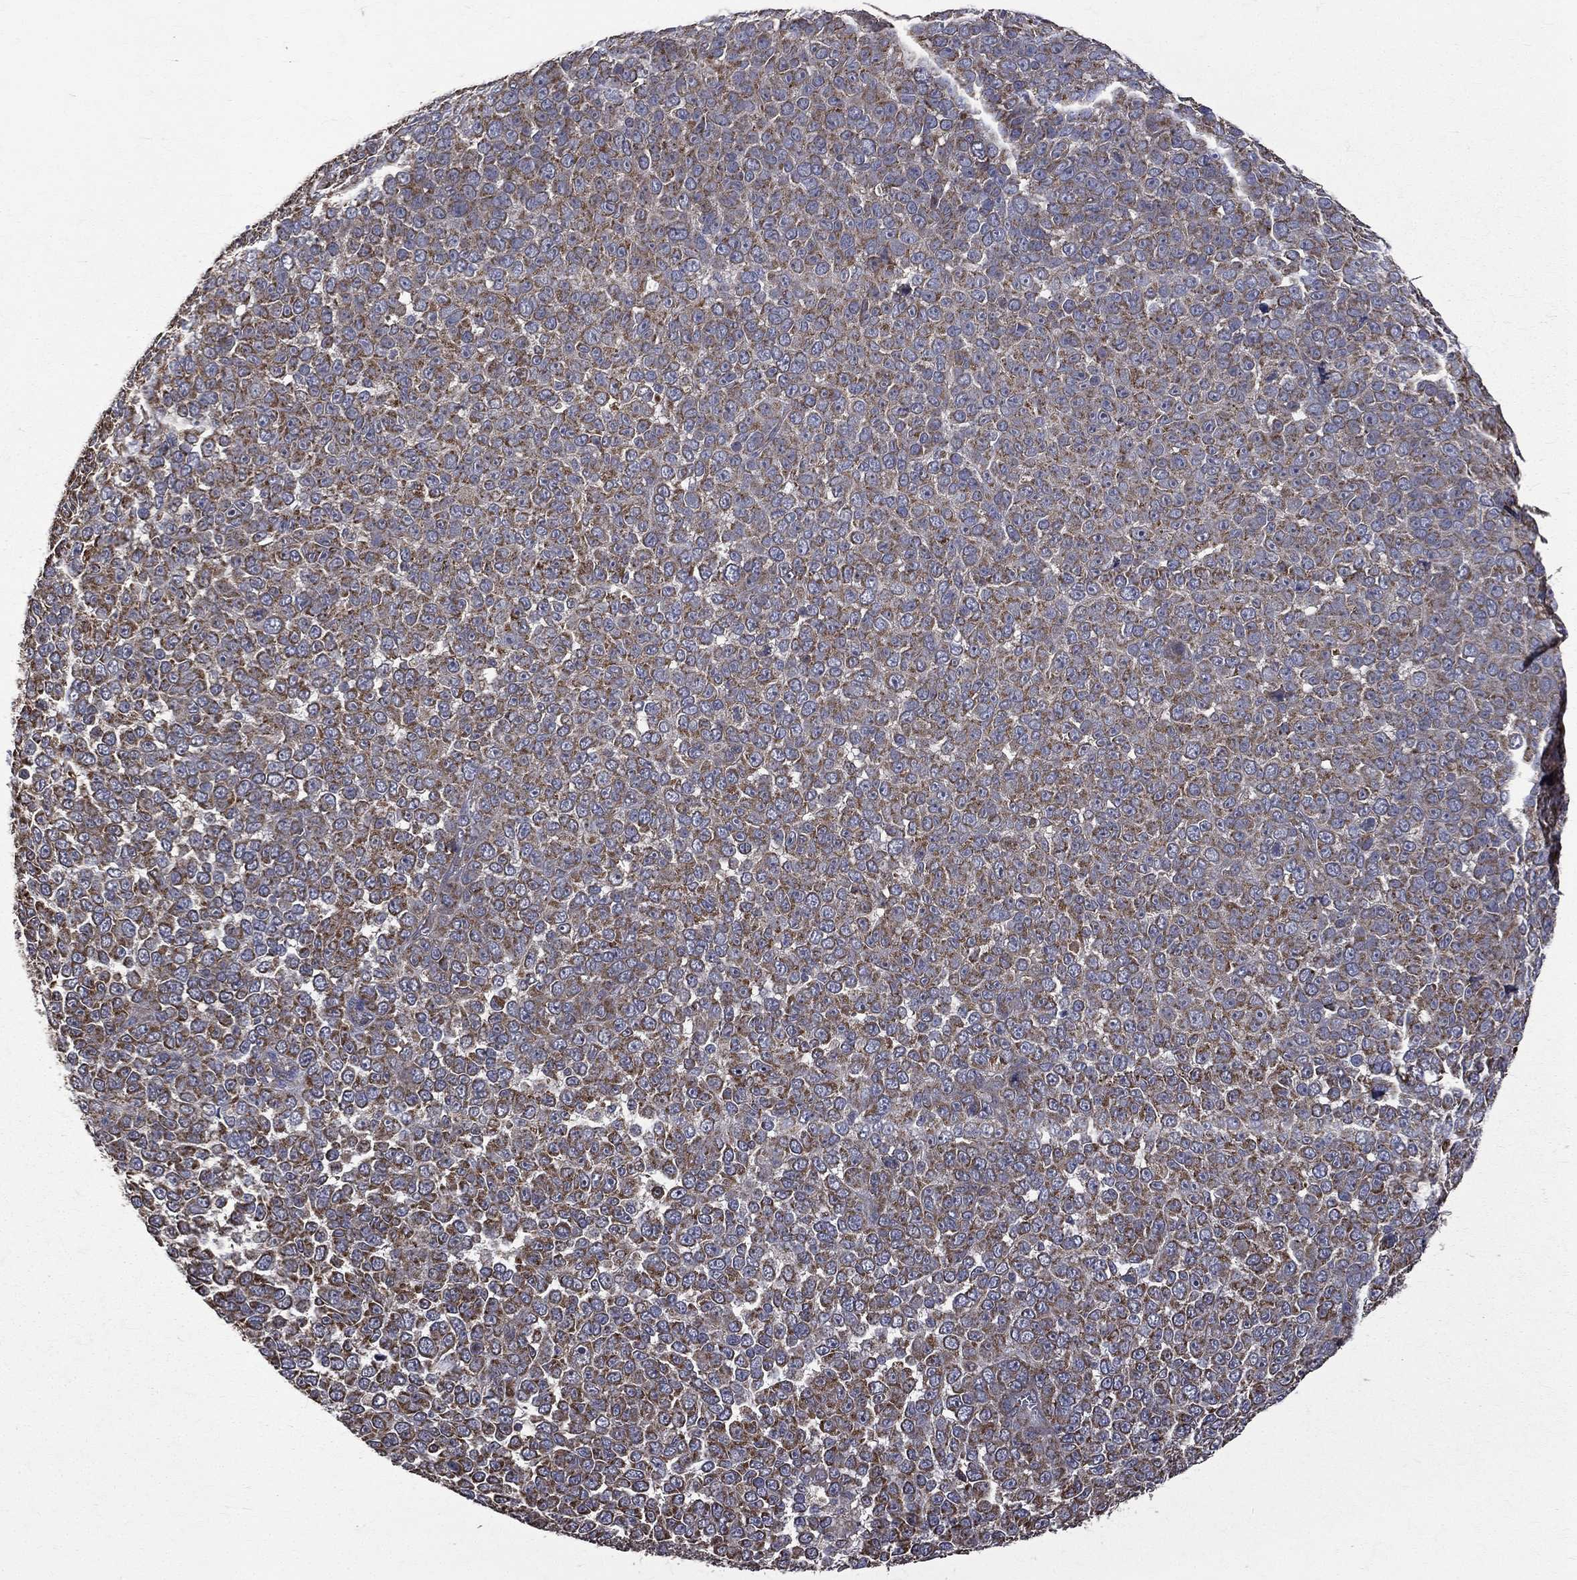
{"staining": {"intensity": "moderate", "quantity": ">75%", "location": "cytoplasmic/membranous"}, "tissue": "melanoma", "cell_type": "Tumor cells", "image_type": "cancer", "snomed": [{"axis": "morphology", "description": "Malignant melanoma, NOS"}, {"axis": "topography", "description": "Skin"}], "caption": "Melanoma was stained to show a protein in brown. There is medium levels of moderate cytoplasmic/membranous expression in about >75% of tumor cells.", "gene": "RPGR", "patient": {"sex": "female", "age": 95}}